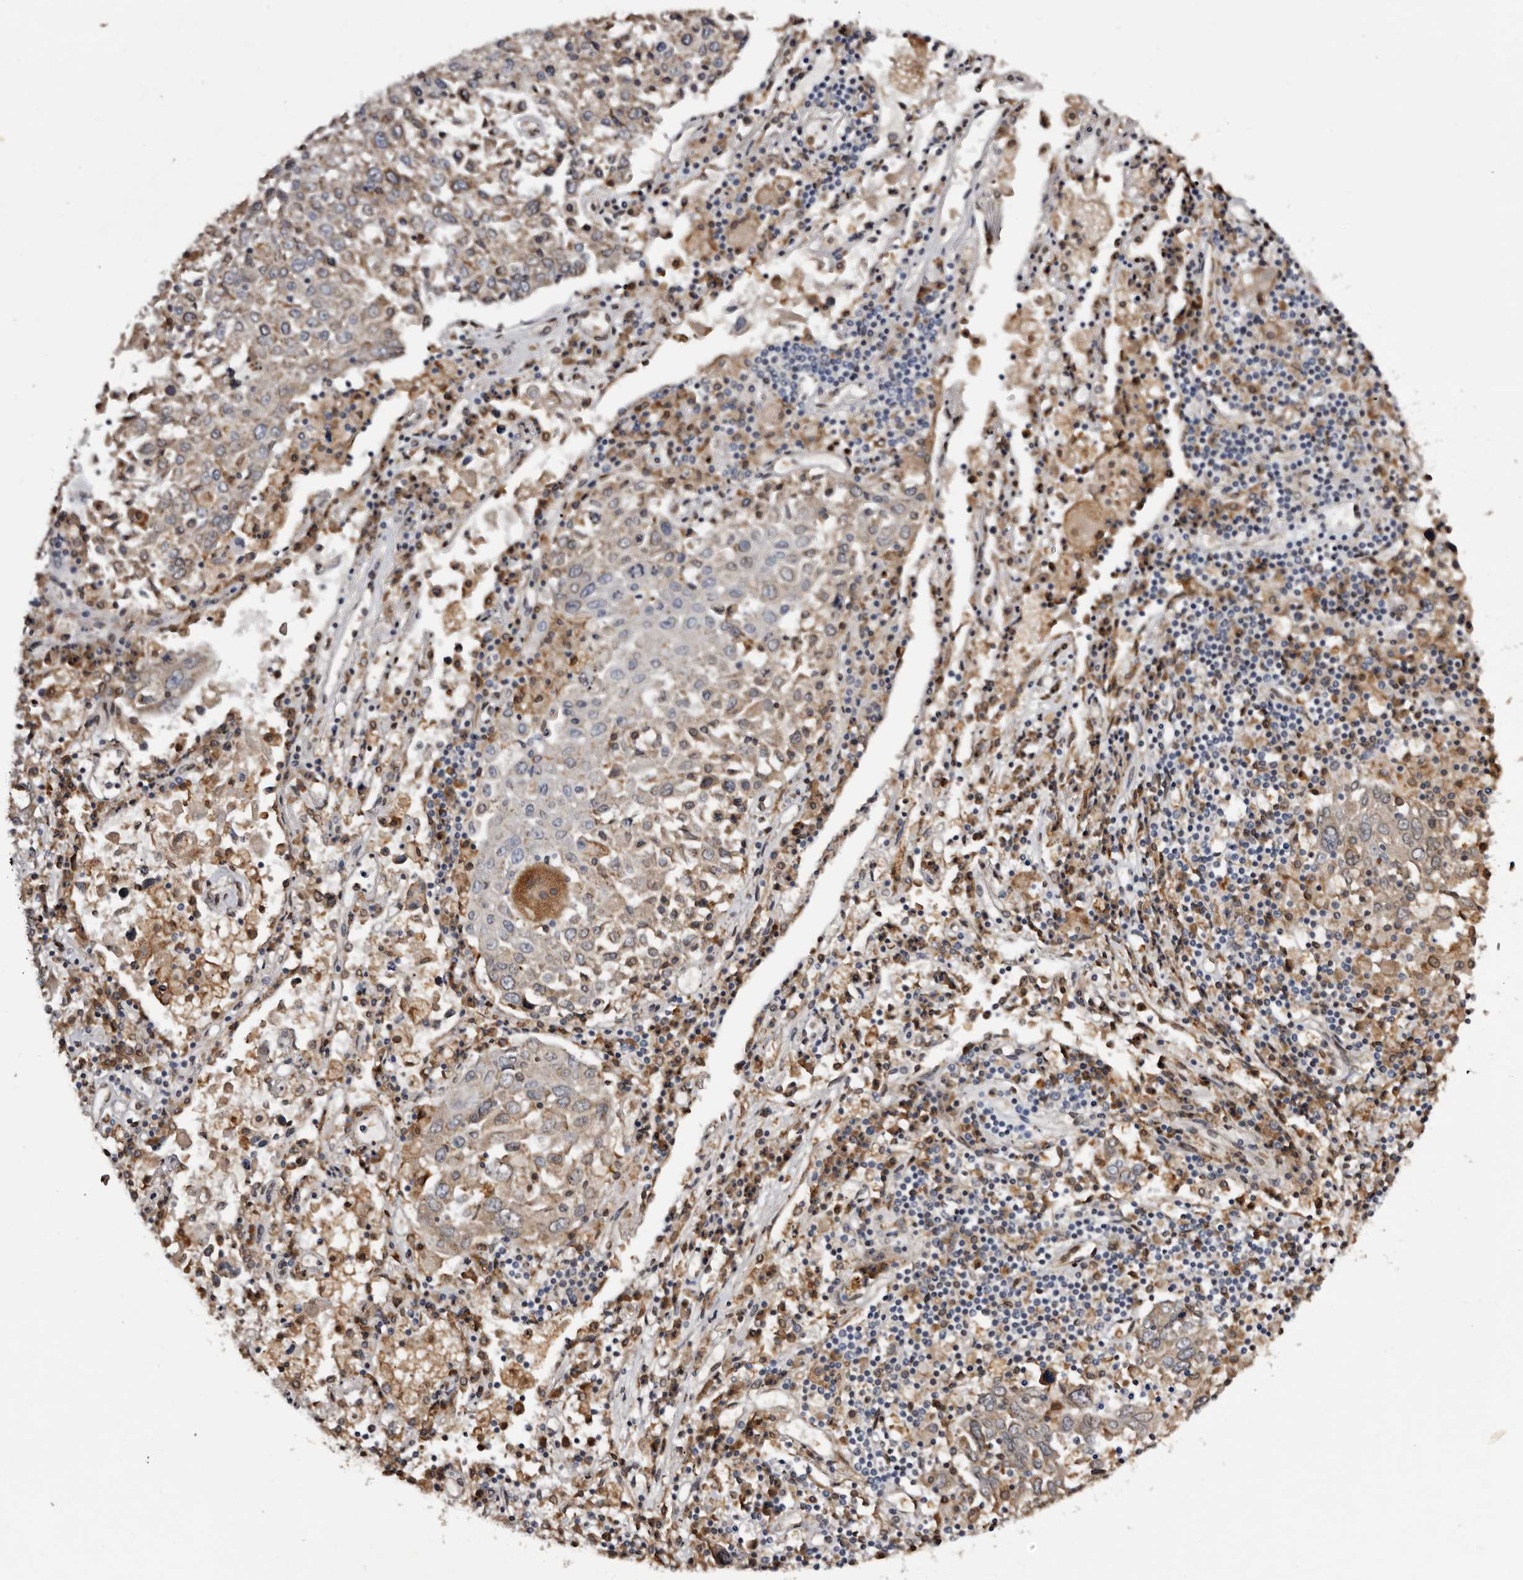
{"staining": {"intensity": "weak", "quantity": ">75%", "location": "cytoplasmic/membranous"}, "tissue": "lung cancer", "cell_type": "Tumor cells", "image_type": "cancer", "snomed": [{"axis": "morphology", "description": "Squamous cell carcinoma, NOS"}, {"axis": "topography", "description": "Lung"}], "caption": "An image of squamous cell carcinoma (lung) stained for a protein shows weak cytoplasmic/membranous brown staining in tumor cells.", "gene": "INKA2", "patient": {"sex": "male", "age": 65}}